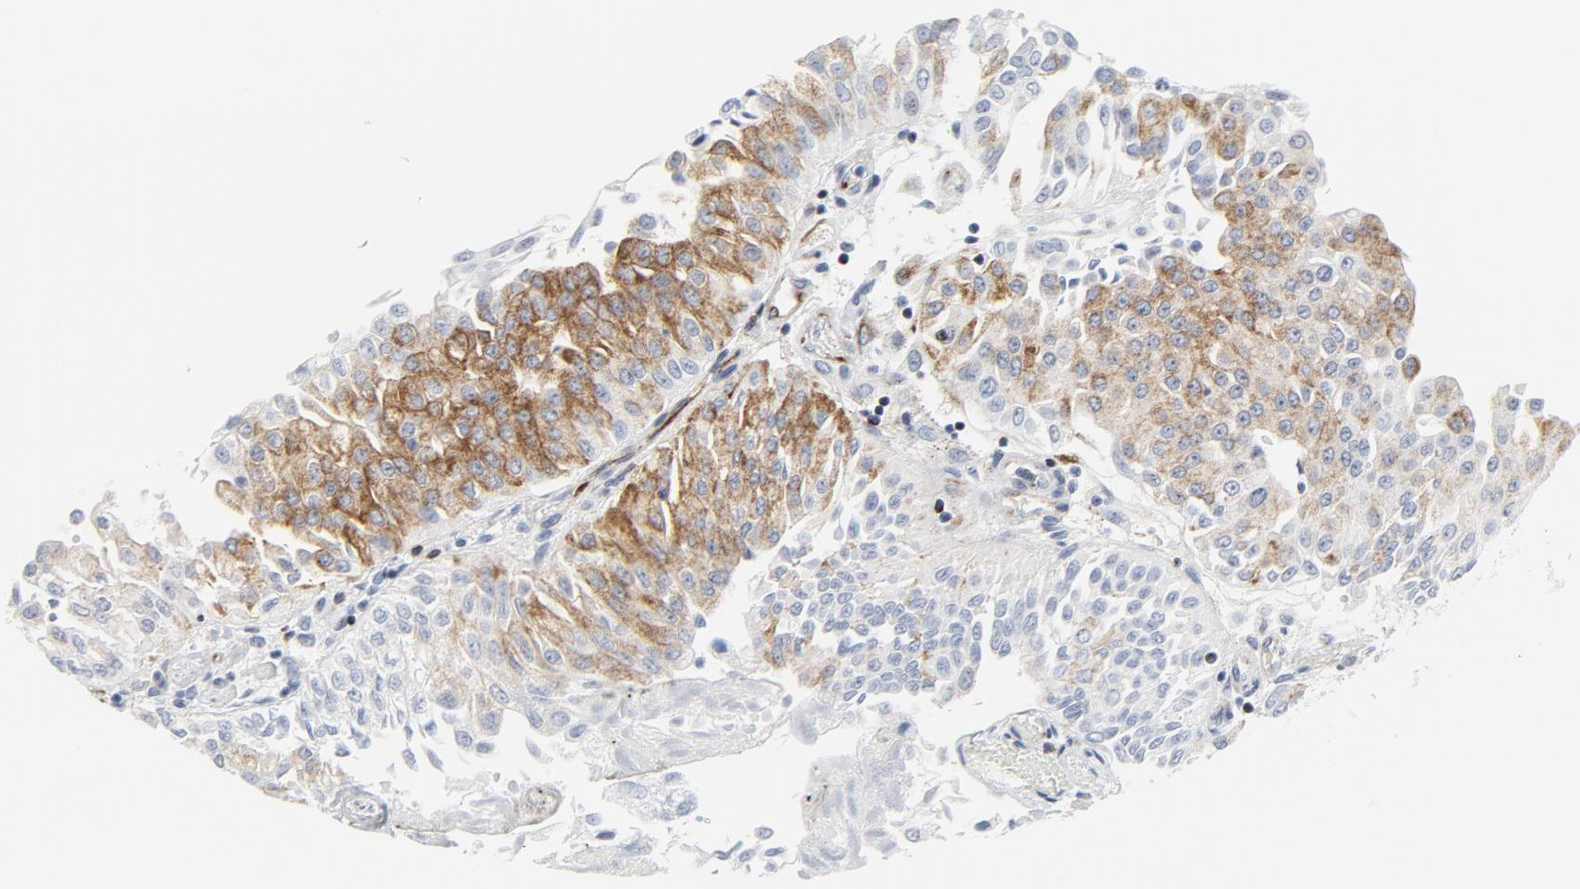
{"staining": {"intensity": "moderate", "quantity": "<25%", "location": "cytoplasmic/membranous"}, "tissue": "urothelial cancer", "cell_type": "Tumor cells", "image_type": "cancer", "snomed": [{"axis": "morphology", "description": "Urothelial carcinoma, Low grade"}, {"axis": "topography", "description": "Urinary bladder"}], "caption": "DAB immunohistochemical staining of urothelial carcinoma (low-grade) shows moderate cytoplasmic/membranous protein staining in about <25% of tumor cells.", "gene": "TUBB1", "patient": {"sex": "male", "age": 86}}